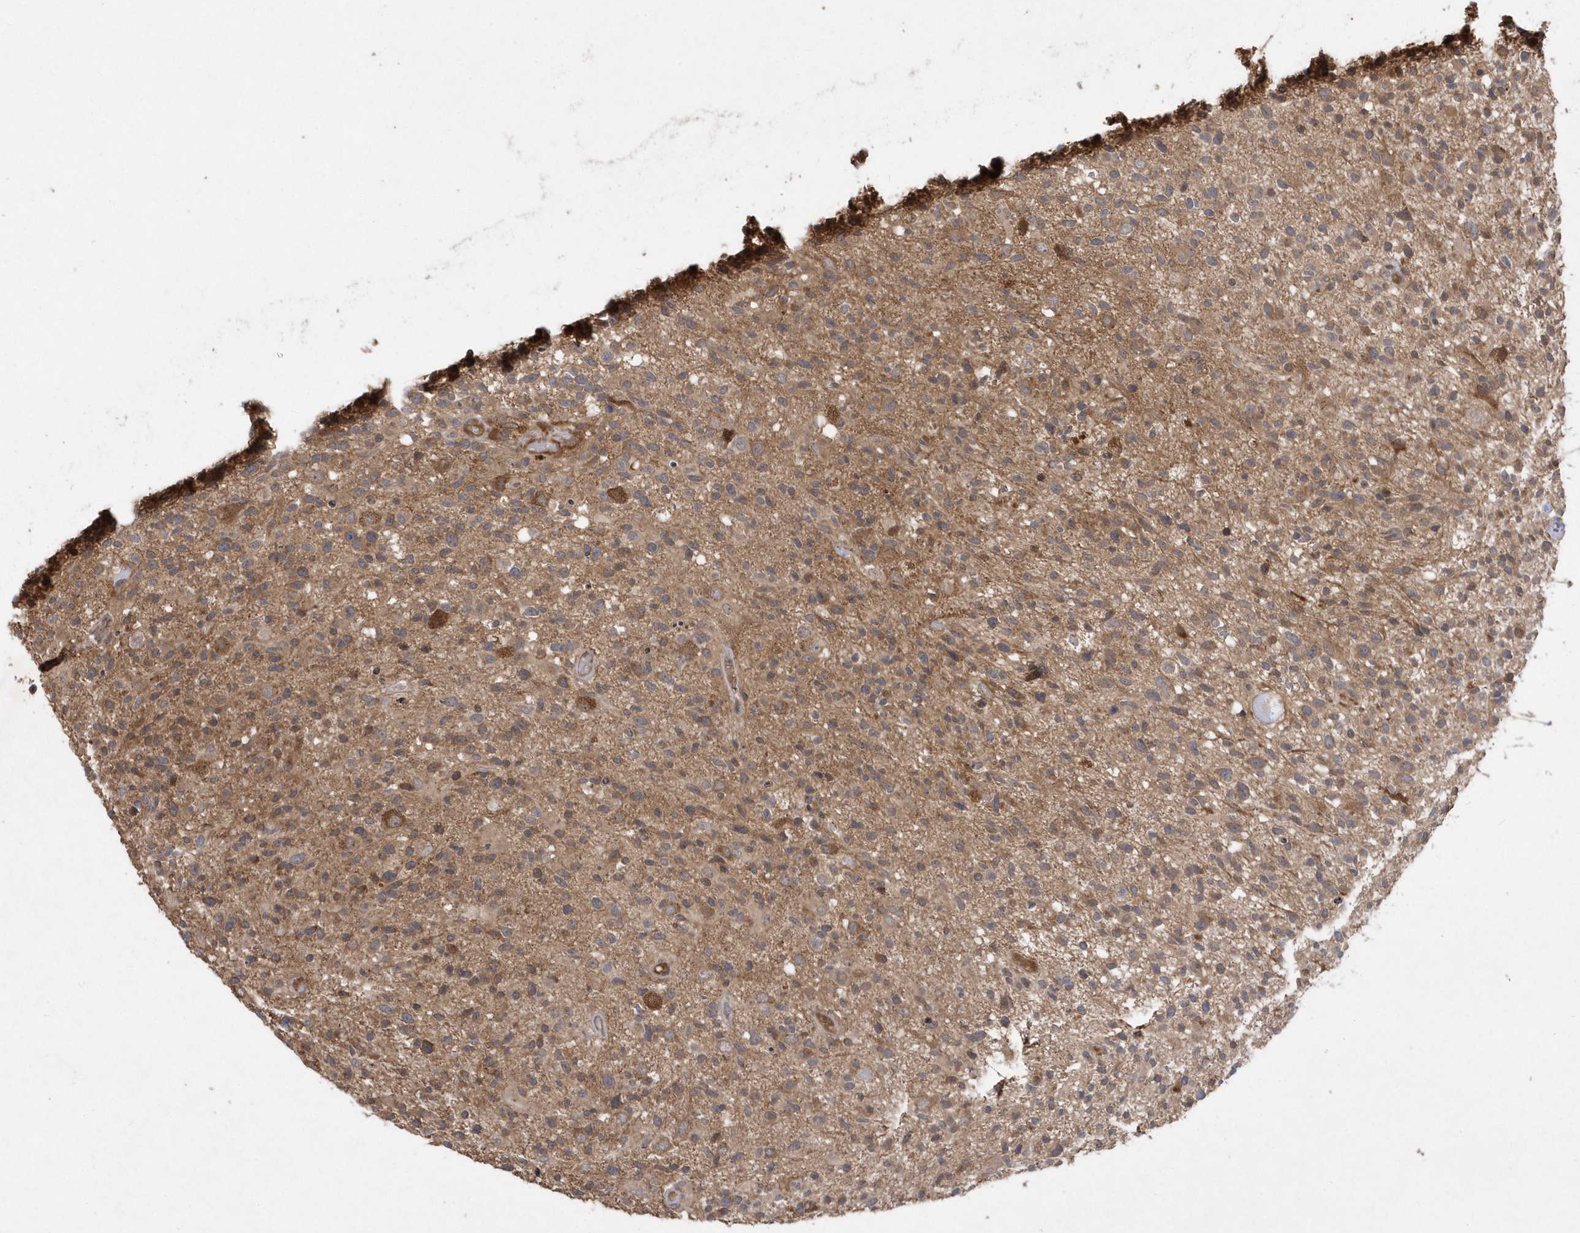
{"staining": {"intensity": "moderate", "quantity": ">75%", "location": "cytoplasmic/membranous"}, "tissue": "glioma", "cell_type": "Tumor cells", "image_type": "cancer", "snomed": [{"axis": "morphology", "description": "Glioma, malignant, High grade"}, {"axis": "morphology", "description": "Glioblastoma, NOS"}, {"axis": "topography", "description": "Brain"}], "caption": "Glioblastoma stained for a protein (brown) demonstrates moderate cytoplasmic/membranous positive positivity in about >75% of tumor cells.", "gene": "GFM2", "patient": {"sex": "male", "age": 60}}